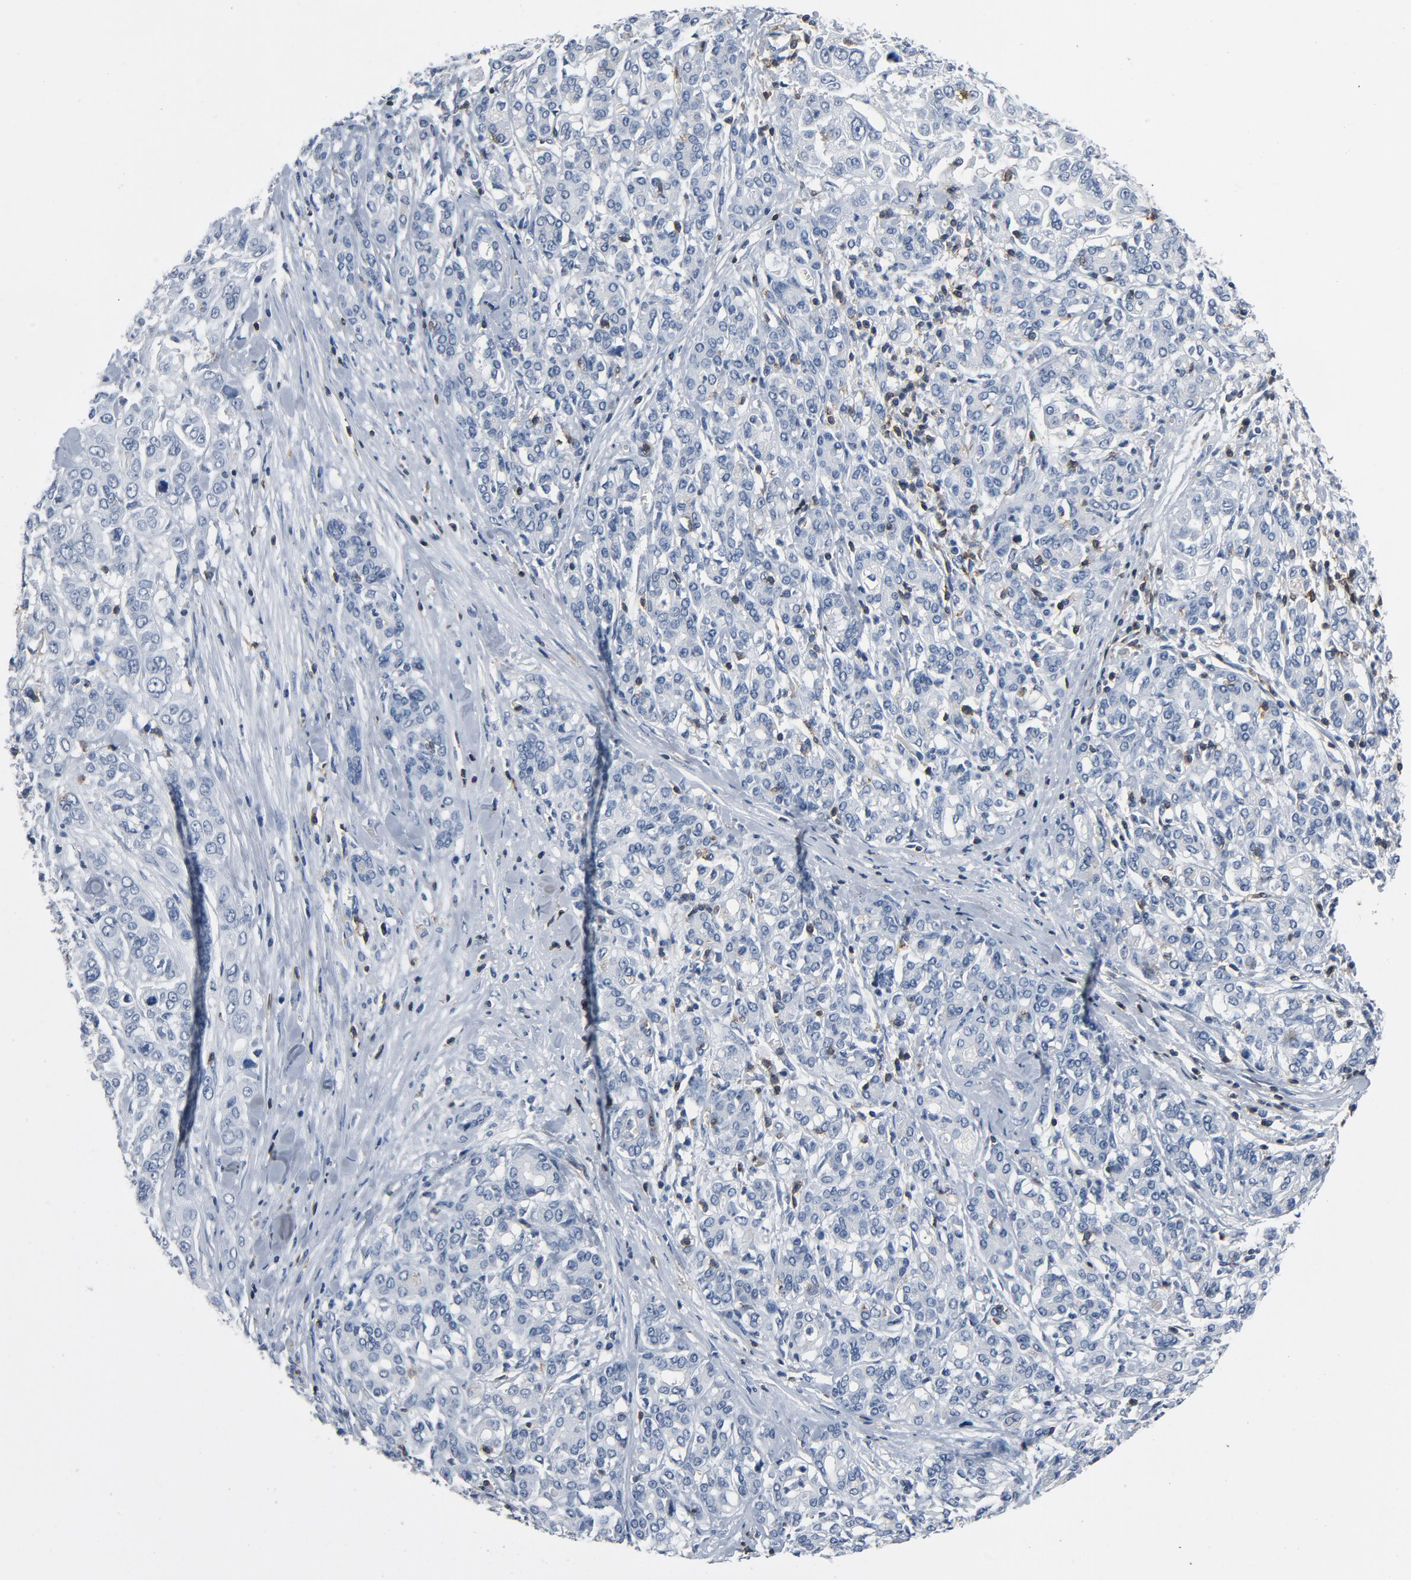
{"staining": {"intensity": "negative", "quantity": "none", "location": "none"}, "tissue": "pancreatic cancer", "cell_type": "Tumor cells", "image_type": "cancer", "snomed": [{"axis": "morphology", "description": "Adenocarcinoma, NOS"}, {"axis": "topography", "description": "Pancreas"}], "caption": "This is a micrograph of IHC staining of pancreatic adenocarcinoma, which shows no positivity in tumor cells.", "gene": "LCK", "patient": {"sex": "female", "age": 52}}